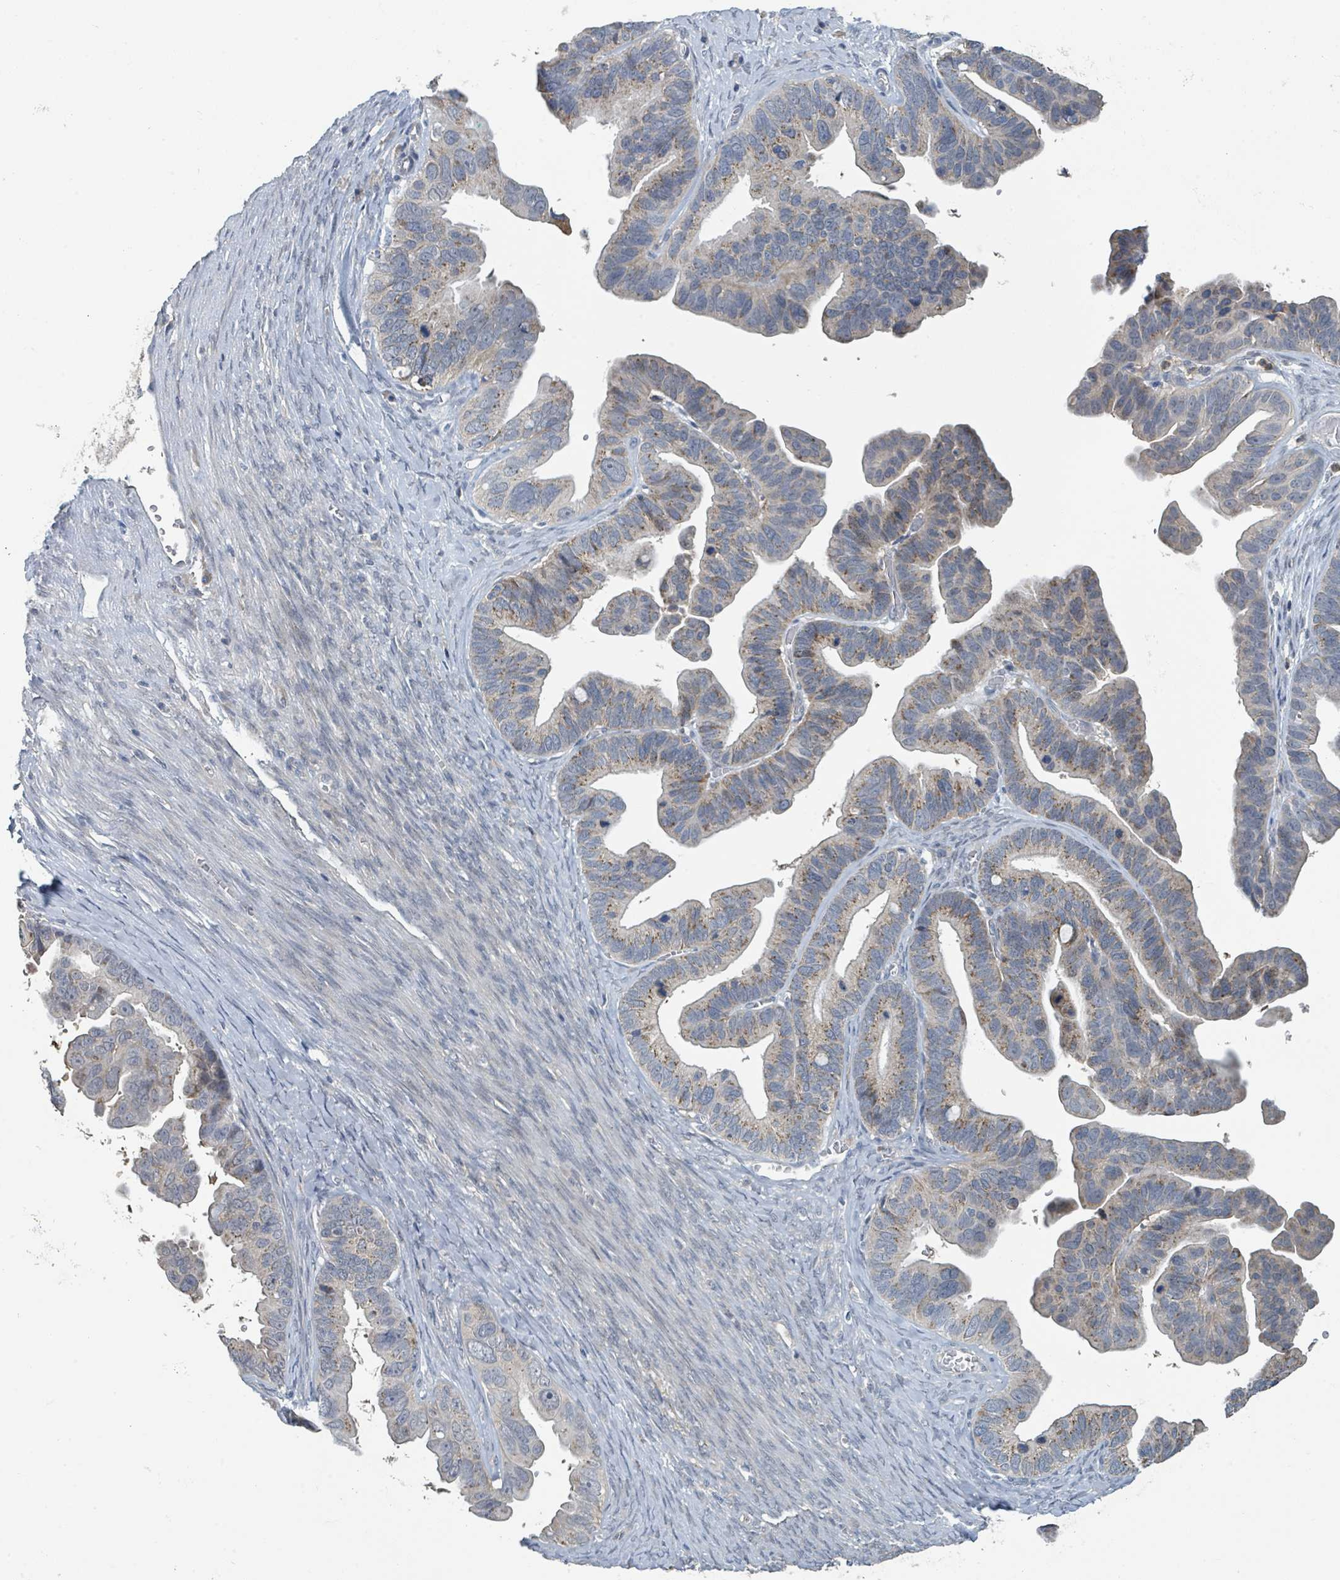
{"staining": {"intensity": "weak", "quantity": "25%-75%", "location": "cytoplasmic/membranous"}, "tissue": "ovarian cancer", "cell_type": "Tumor cells", "image_type": "cancer", "snomed": [{"axis": "morphology", "description": "Cystadenocarcinoma, serous, NOS"}, {"axis": "topography", "description": "Ovary"}], "caption": "Immunohistochemical staining of human ovarian cancer shows weak cytoplasmic/membranous protein expression in approximately 25%-75% of tumor cells.", "gene": "LRRC42", "patient": {"sex": "female", "age": 56}}